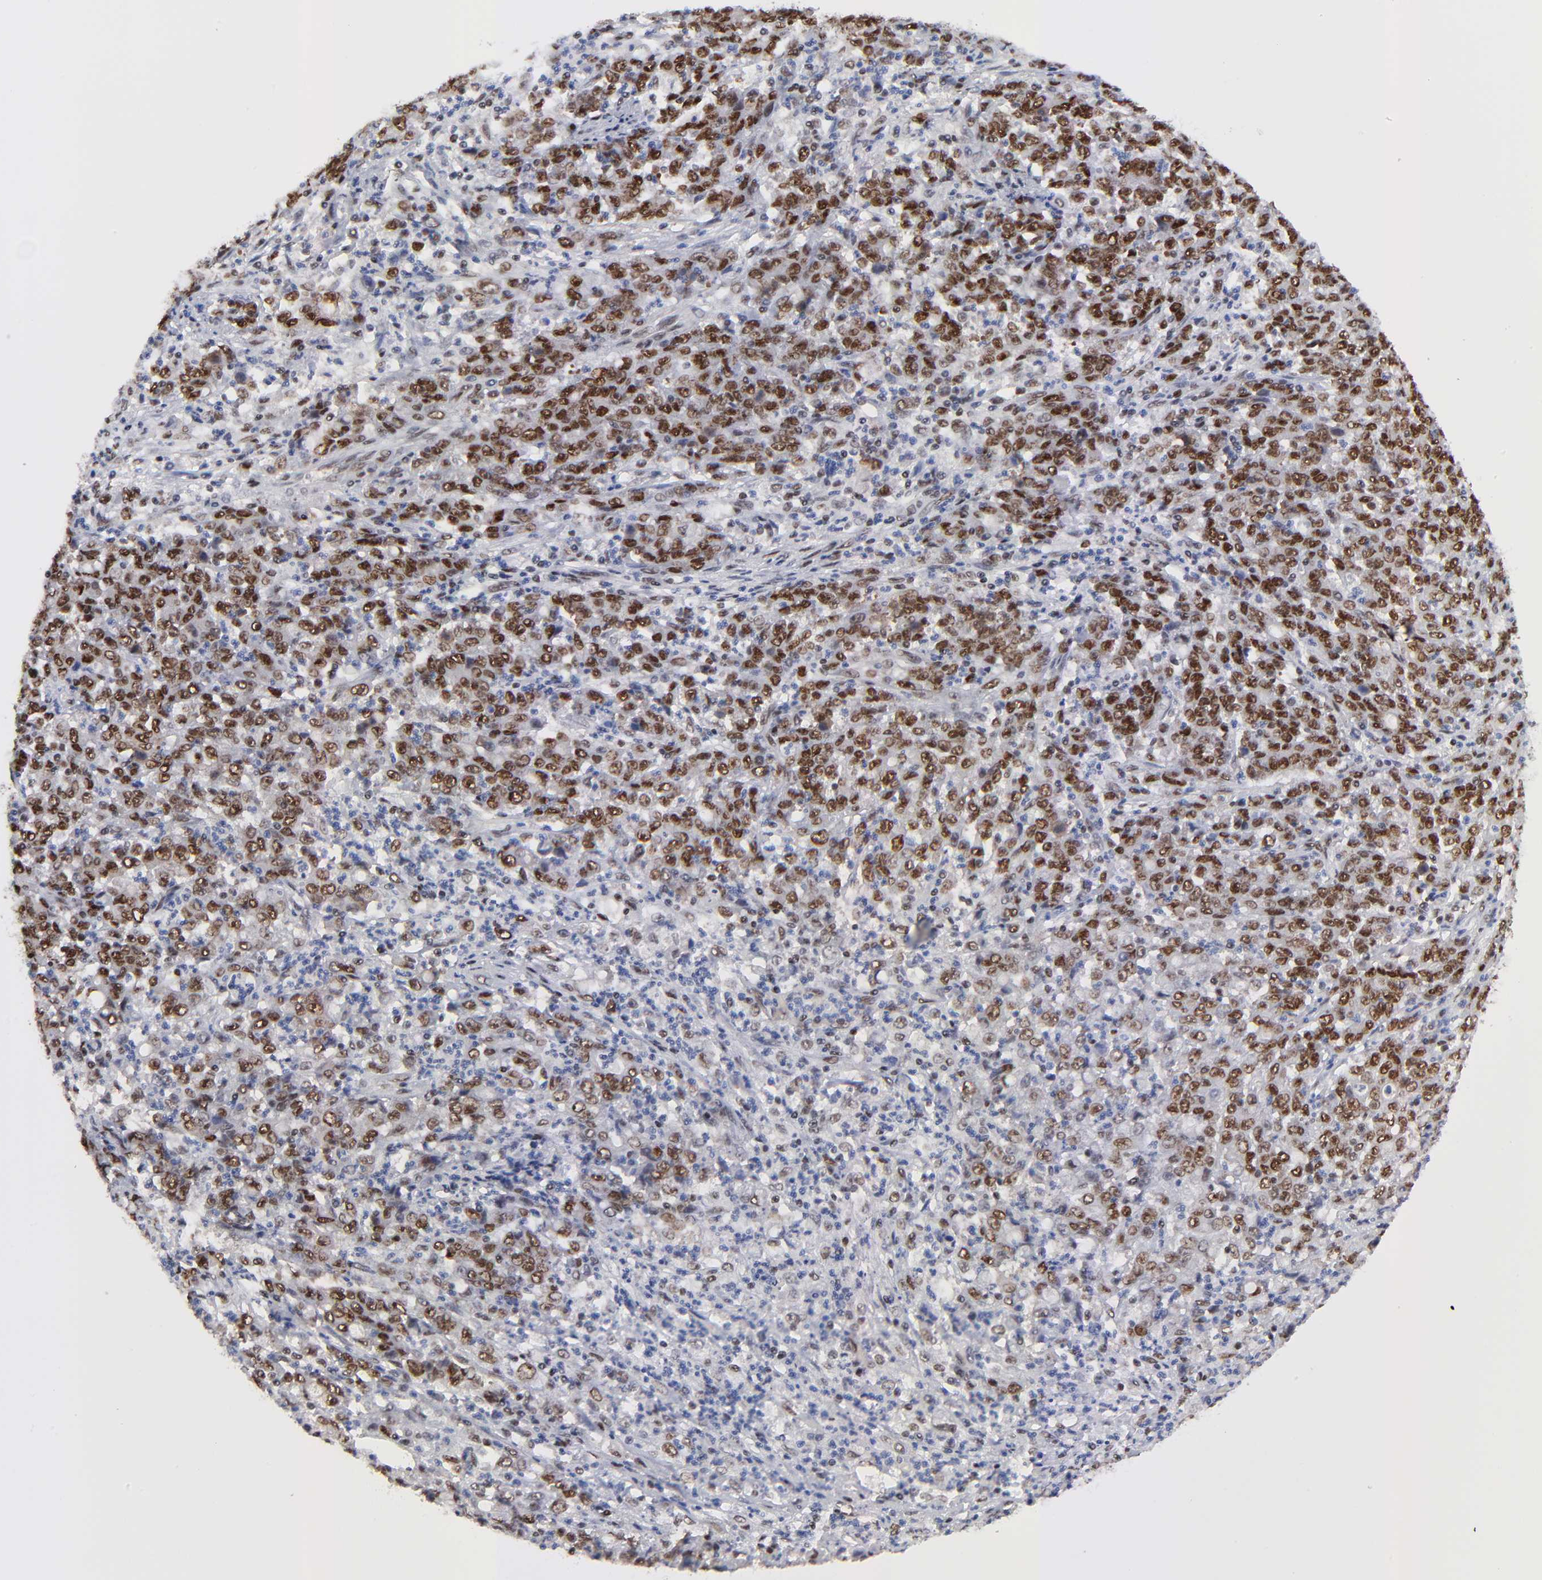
{"staining": {"intensity": "strong", "quantity": "25%-75%", "location": "nuclear"}, "tissue": "stomach cancer", "cell_type": "Tumor cells", "image_type": "cancer", "snomed": [{"axis": "morphology", "description": "Adenocarcinoma, NOS"}, {"axis": "topography", "description": "Stomach, lower"}], "caption": "This is an image of immunohistochemistry staining of stomach adenocarcinoma, which shows strong staining in the nuclear of tumor cells.", "gene": "ZMYM3", "patient": {"sex": "female", "age": 71}}